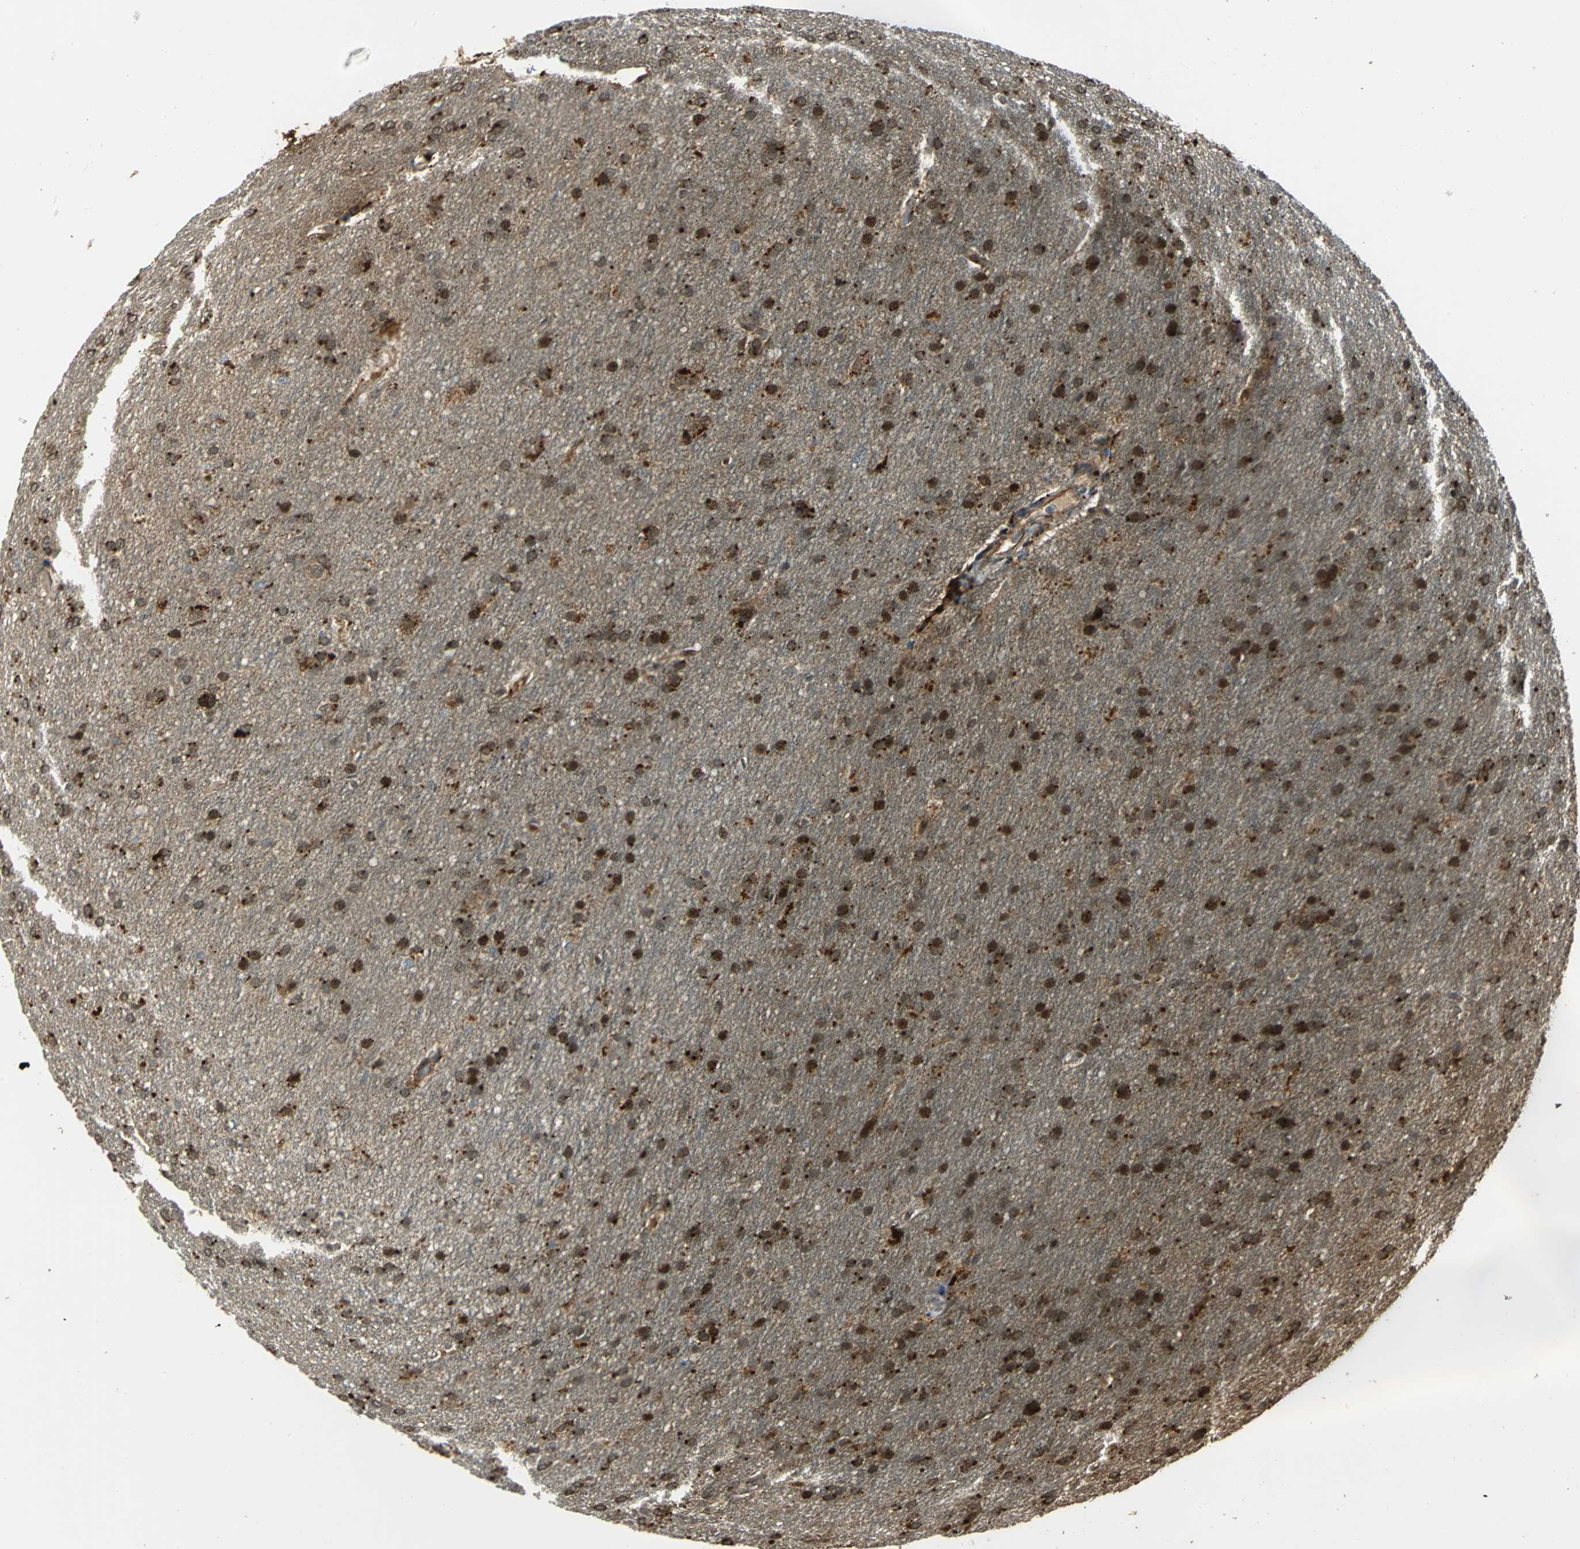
{"staining": {"intensity": "strong", "quantity": ">75%", "location": "cytoplasmic/membranous,nuclear"}, "tissue": "glioma", "cell_type": "Tumor cells", "image_type": "cancer", "snomed": [{"axis": "morphology", "description": "Glioma, malignant, Low grade"}, {"axis": "topography", "description": "Brain"}], "caption": "An immunohistochemistry photomicrograph of neoplastic tissue is shown. Protein staining in brown shows strong cytoplasmic/membranous and nuclear positivity in glioma within tumor cells. The staining was performed using DAB (3,3'-diaminobenzidine) to visualize the protein expression in brown, while the nuclei were stained in blue with hematoxylin (Magnification: 20x).", "gene": "PPP1R13L", "patient": {"sex": "female", "age": 32}}